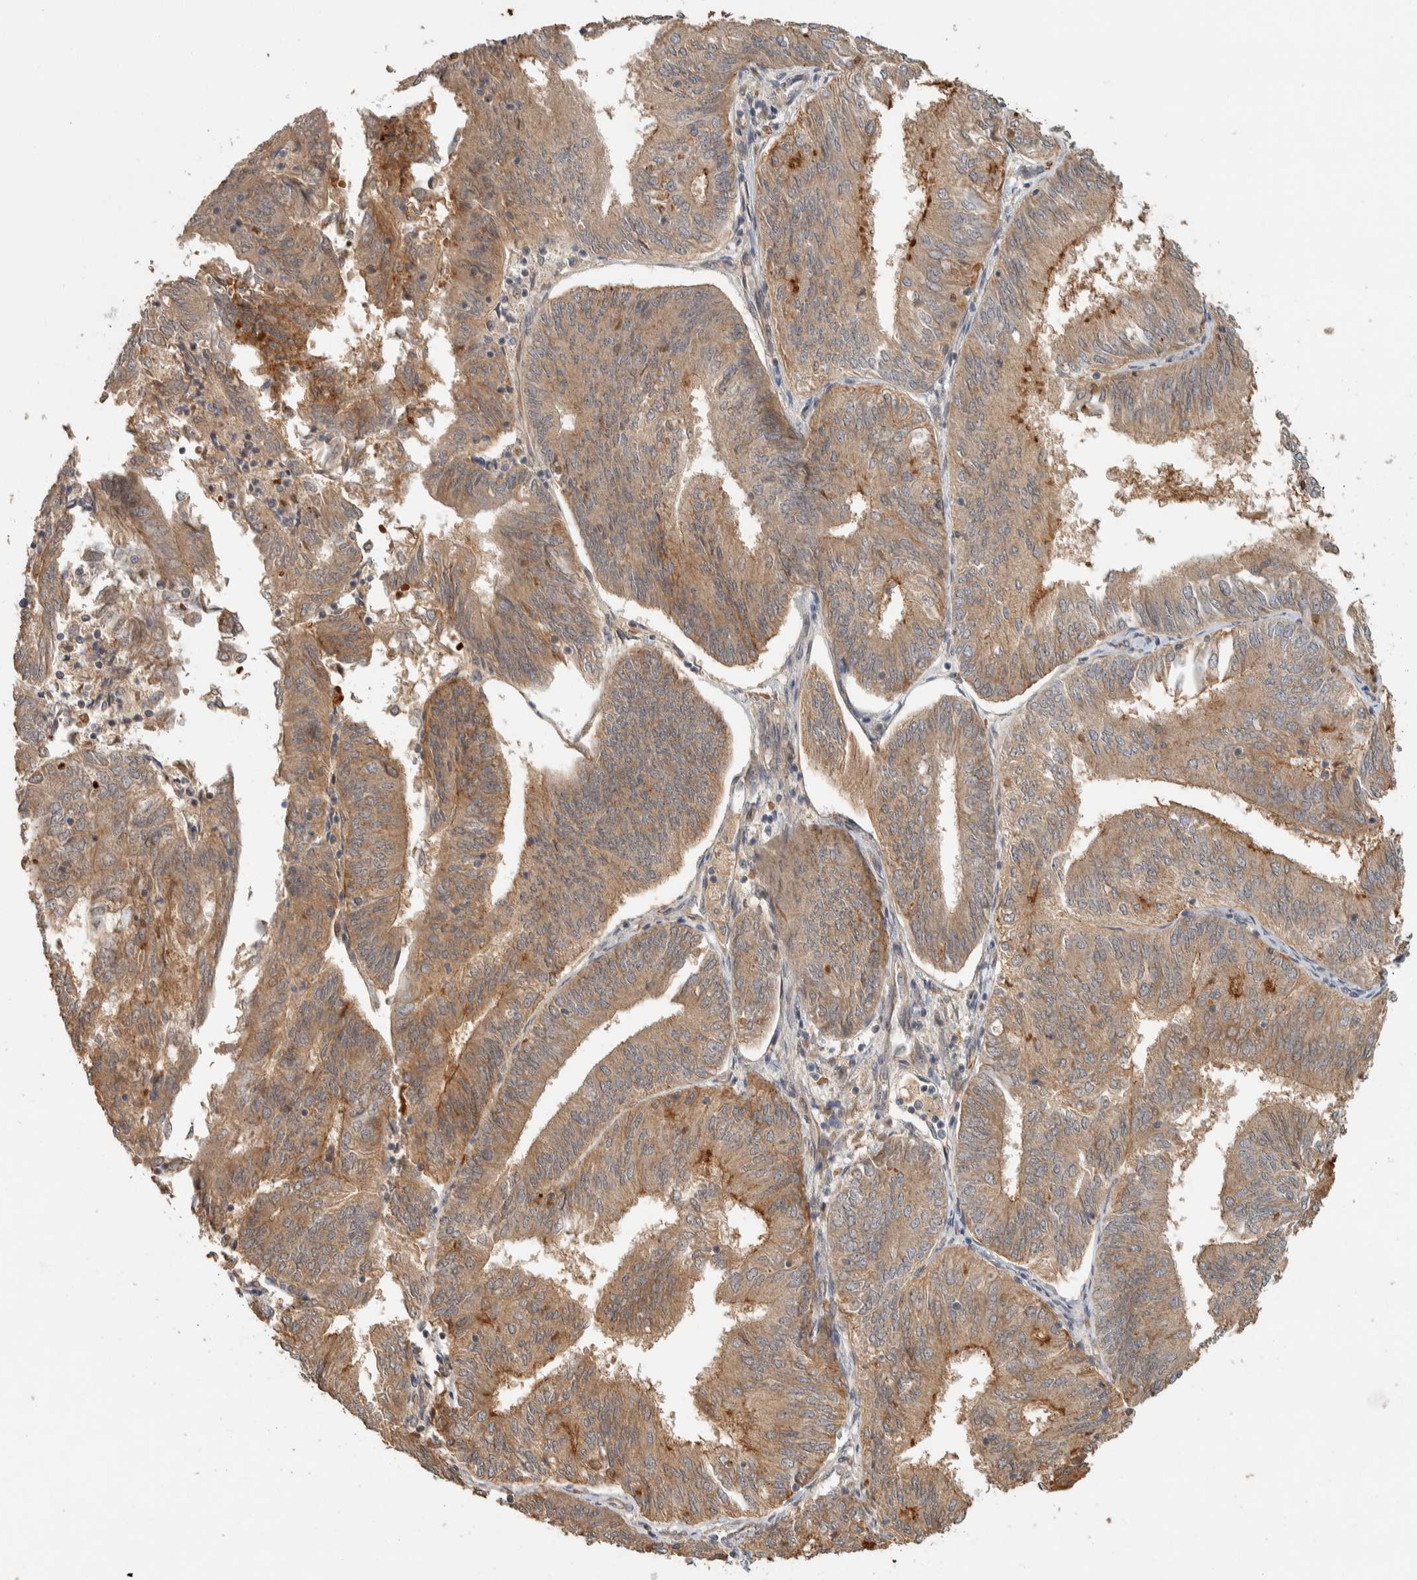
{"staining": {"intensity": "moderate", "quantity": ">75%", "location": "cytoplasmic/membranous"}, "tissue": "endometrial cancer", "cell_type": "Tumor cells", "image_type": "cancer", "snomed": [{"axis": "morphology", "description": "Adenocarcinoma, NOS"}, {"axis": "topography", "description": "Endometrium"}], "caption": "A brown stain highlights moderate cytoplasmic/membranous expression of a protein in endometrial cancer (adenocarcinoma) tumor cells.", "gene": "ZBTB2", "patient": {"sex": "female", "age": 58}}